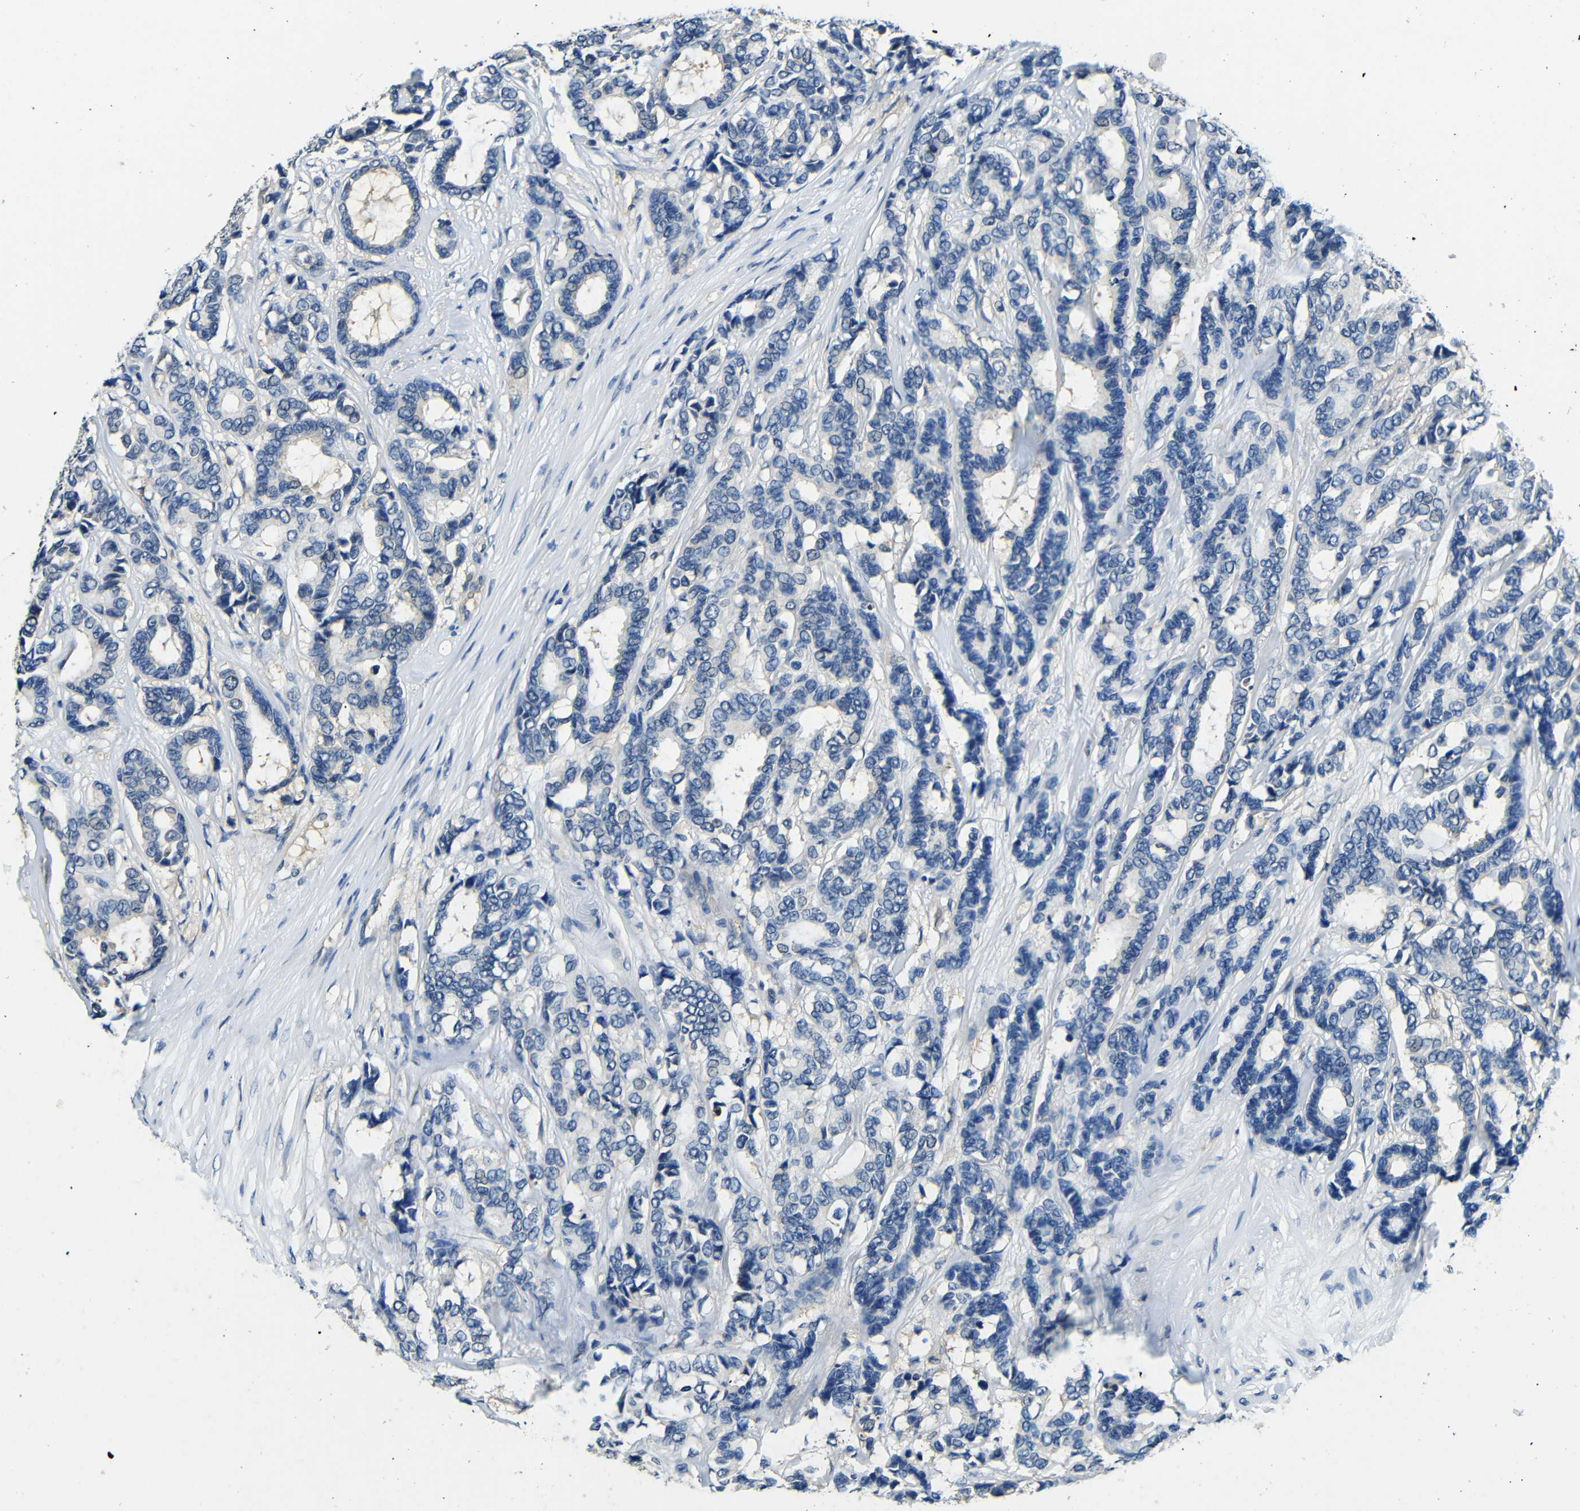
{"staining": {"intensity": "negative", "quantity": "none", "location": "none"}, "tissue": "breast cancer", "cell_type": "Tumor cells", "image_type": "cancer", "snomed": [{"axis": "morphology", "description": "Duct carcinoma"}, {"axis": "topography", "description": "Breast"}], "caption": "High power microscopy micrograph of an IHC micrograph of infiltrating ductal carcinoma (breast), revealing no significant expression in tumor cells.", "gene": "ADAP1", "patient": {"sex": "female", "age": 87}}